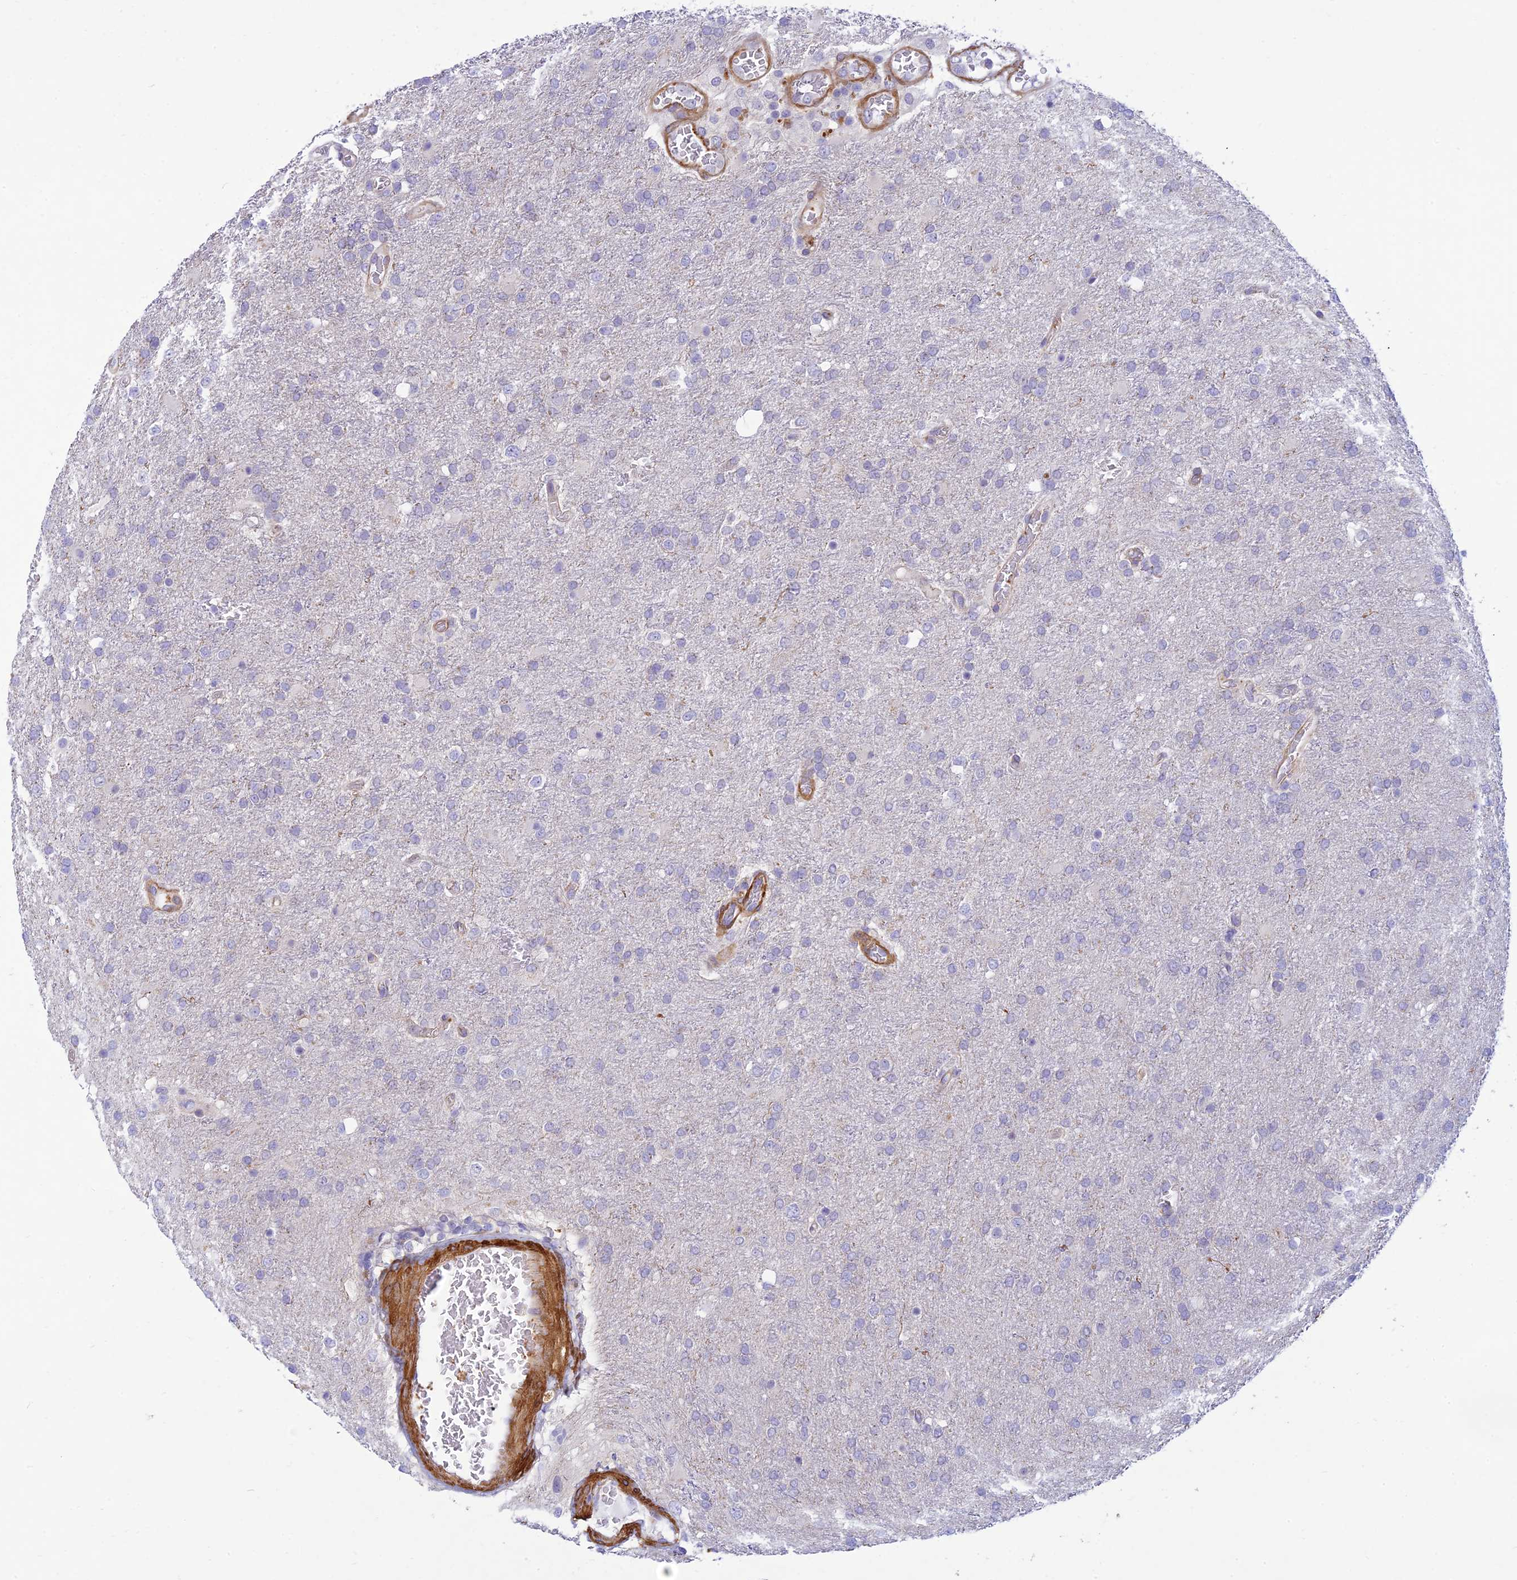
{"staining": {"intensity": "negative", "quantity": "none", "location": "none"}, "tissue": "glioma", "cell_type": "Tumor cells", "image_type": "cancer", "snomed": [{"axis": "morphology", "description": "Glioma, malignant, High grade"}, {"axis": "topography", "description": "Brain"}], "caption": "Immunohistochemistry (IHC) micrograph of neoplastic tissue: high-grade glioma (malignant) stained with DAB shows no significant protein staining in tumor cells.", "gene": "FBXW4", "patient": {"sex": "female", "age": 74}}